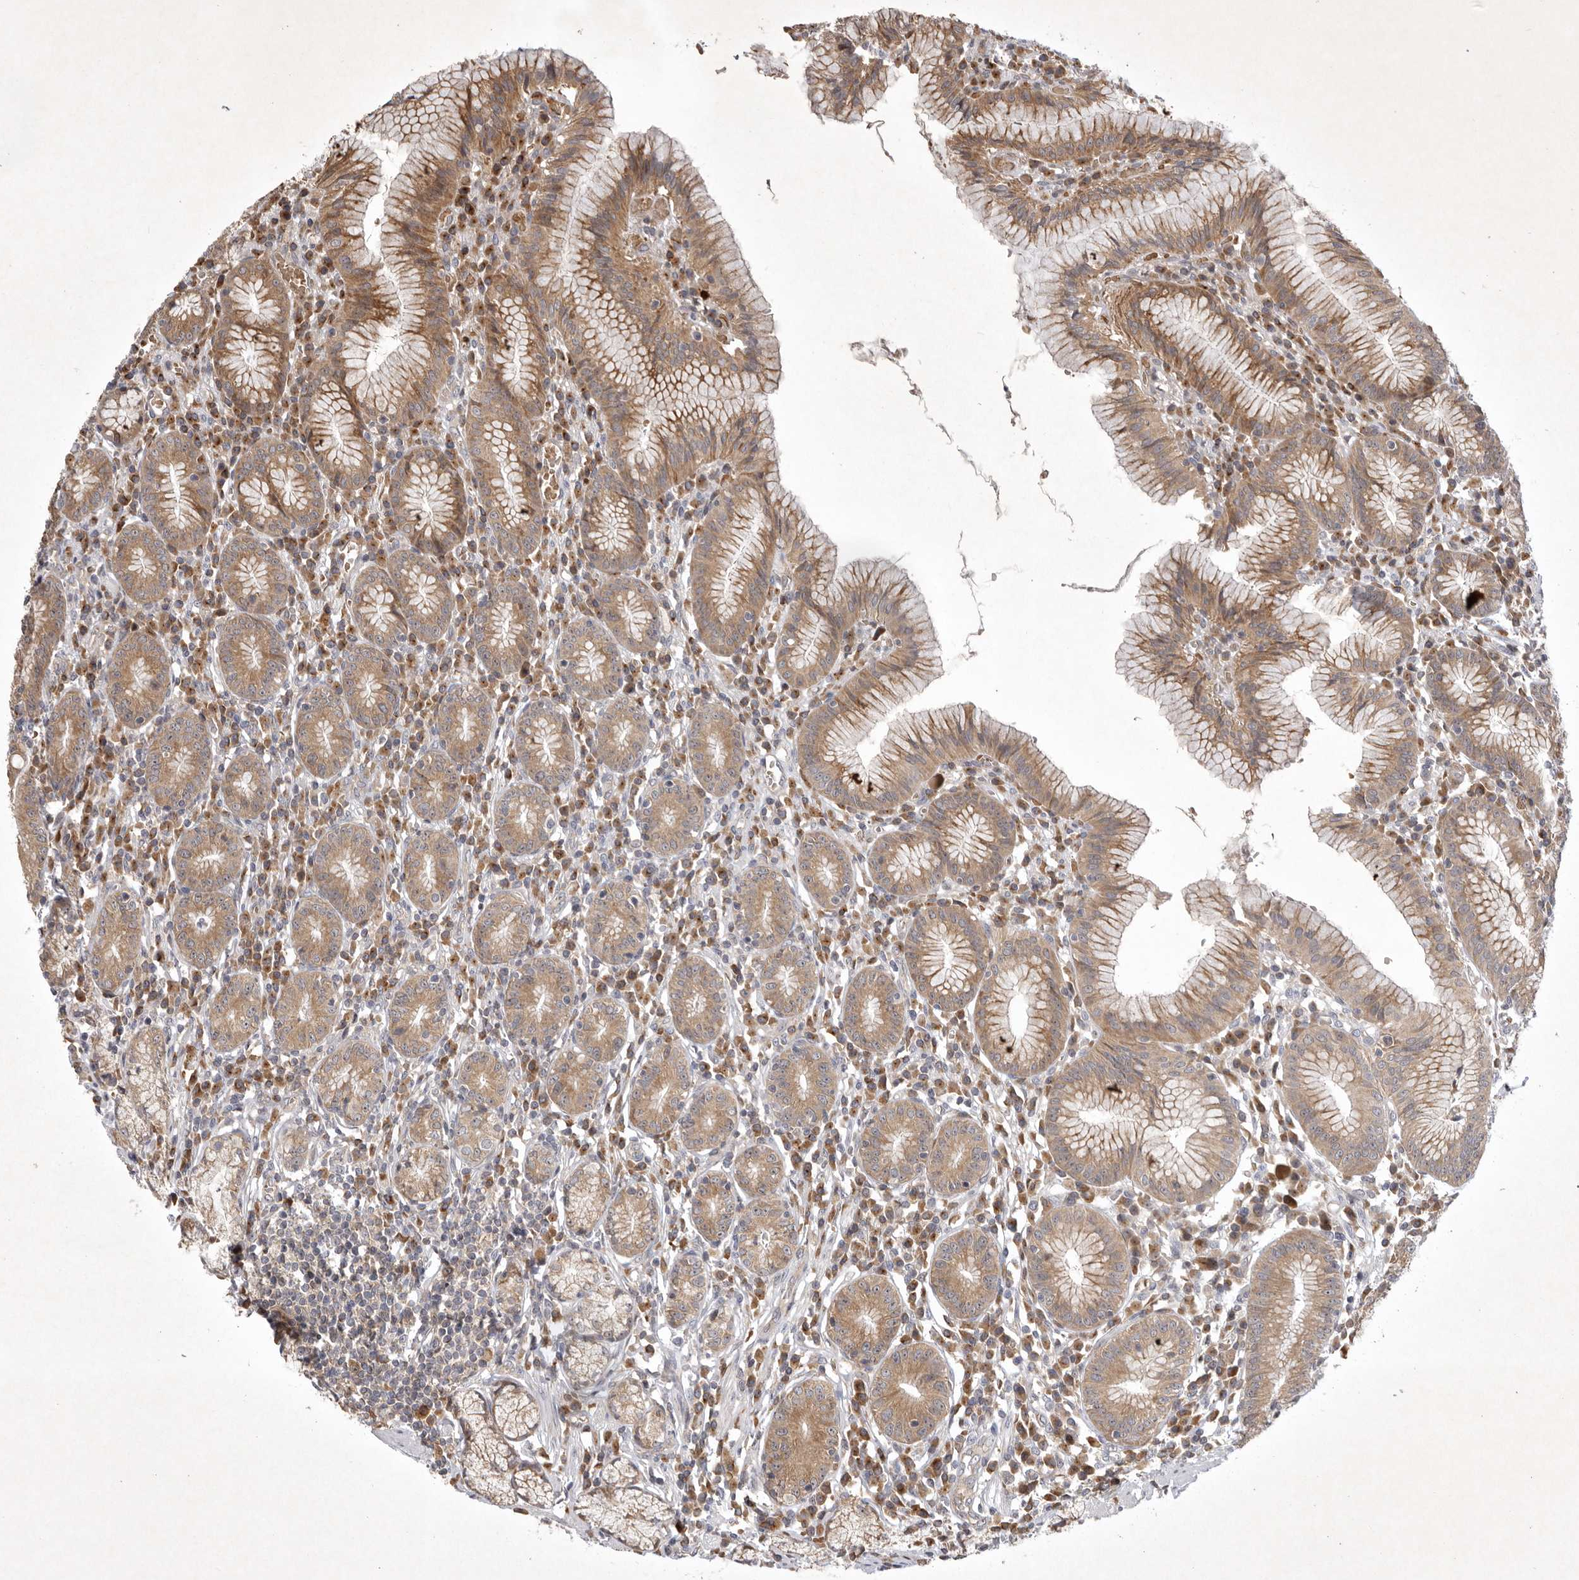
{"staining": {"intensity": "moderate", "quantity": ">75%", "location": "cytoplasmic/membranous"}, "tissue": "stomach", "cell_type": "Glandular cells", "image_type": "normal", "snomed": [{"axis": "morphology", "description": "Normal tissue, NOS"}, {"axis": "topography", "description": "Stomach"}], "caption": "A high-resolution photomicrograph shows immunohistochemistry staining of normal stomach, which shows moderate cytoplasmic/membranous expression in about >75% of glandular cells.", "gene": "KIF2B", "patient": {"sex": "male", "age": 55}}